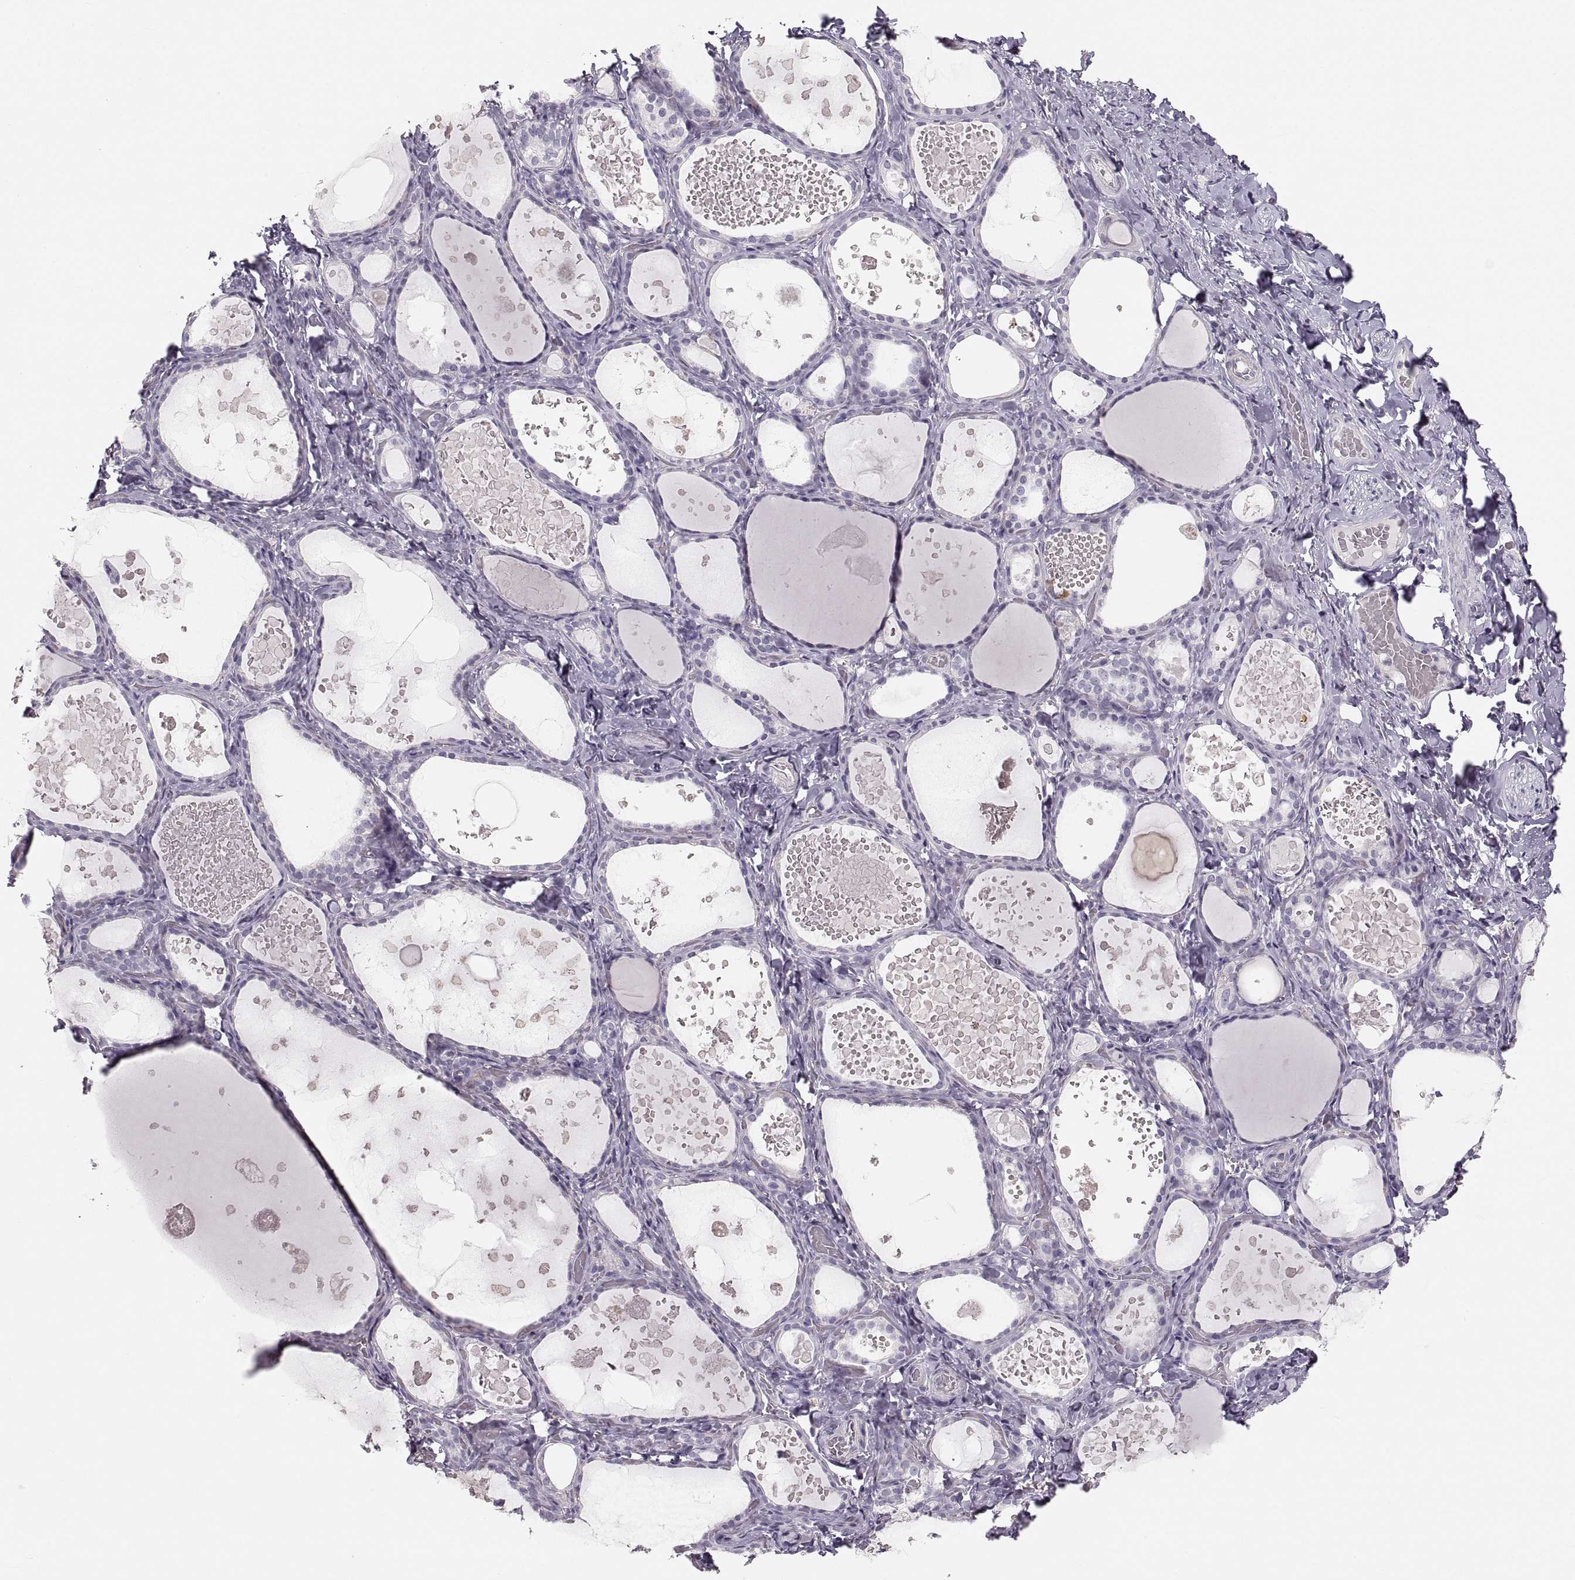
{"staining": {"intensity": "negative", "quantity": "none", "location": "none"}, "tissue": "thyroid gland", "cell_type": "Glandular cells", "image_type": "normal", "snomed": [{"axis": "morphology", "description": "Normal tissue, NOS"}, {"axis": "topography", "description": "Thyroid gland"}], "caption": "DAB (3,3'-diaminobenzidine) immunohistochemical staining of normal thyroid gland shows no significant staining in glandular cells. (Brightfield microscopy of DAB (3,3'-diaminobenzidine) immunohistochemistry at high magnification).", "gene": "RUNDC3A", "patient": {"sex": "female", "age": 56}}